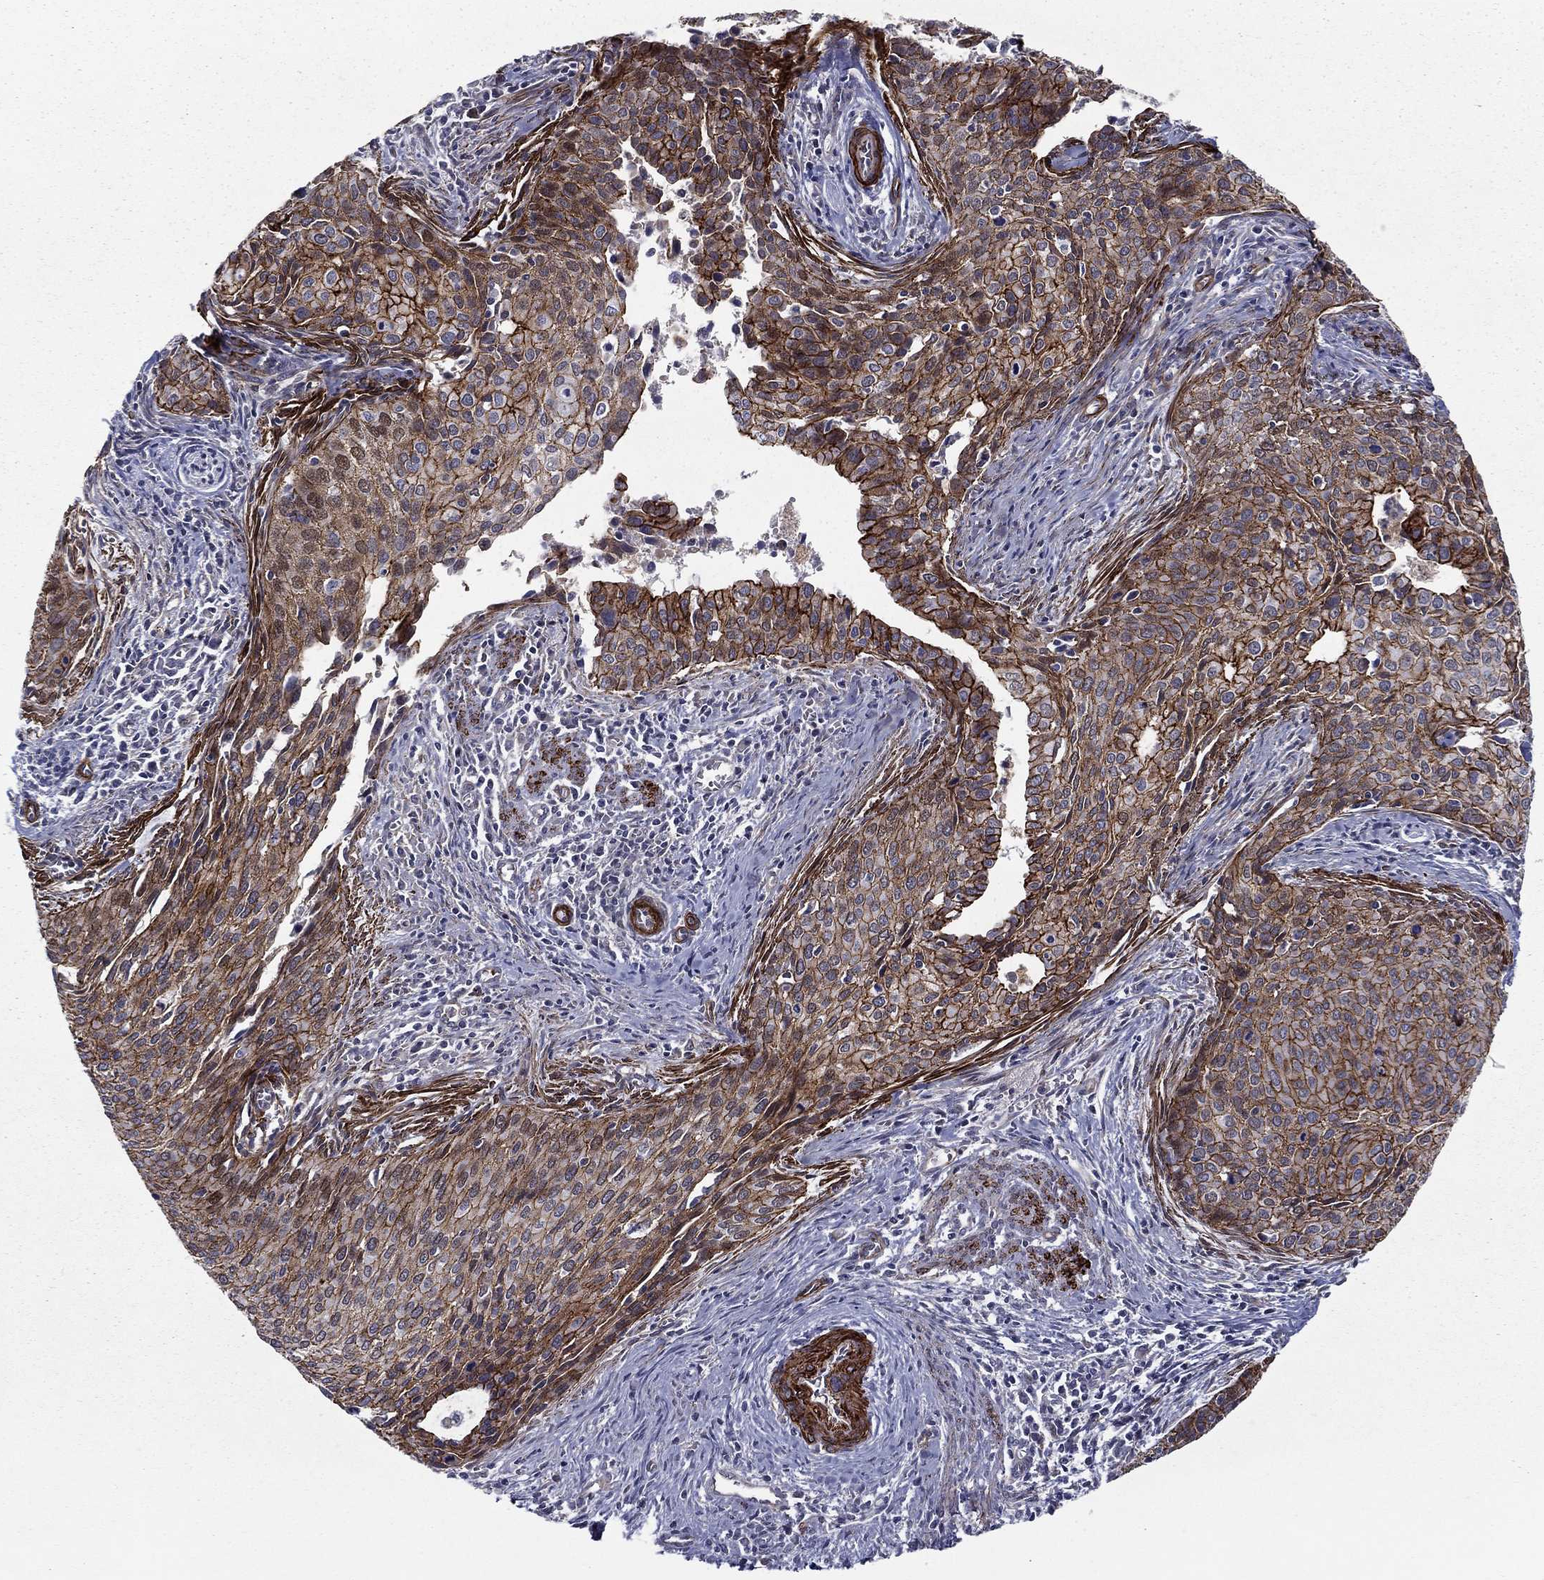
{"staining": {"intensity": "moderate", "quantity": ">75%", "location": "cytoplasmic/membranous"}, "tissue": "cervical cancer", "cell_type": "Tumor cells", "image_type": "cancer", "snomed": [{"axis": "morphology", "description": "Squamous cell carcinoma, NOS"}, {"axis": "topography", "description": "Cervix"}], "caption": "Brown immunohistochemical staining in cervical cancer displays moderate cytoplasmic/membranous positivity in about >75% of tumor cells. Using DAB (brown) and hematoxylin (blue) stains, captured at high magnification using brightfield microscopy.", "gene": "KRBA1", "patient": {"sex": "female", "age": 29}}